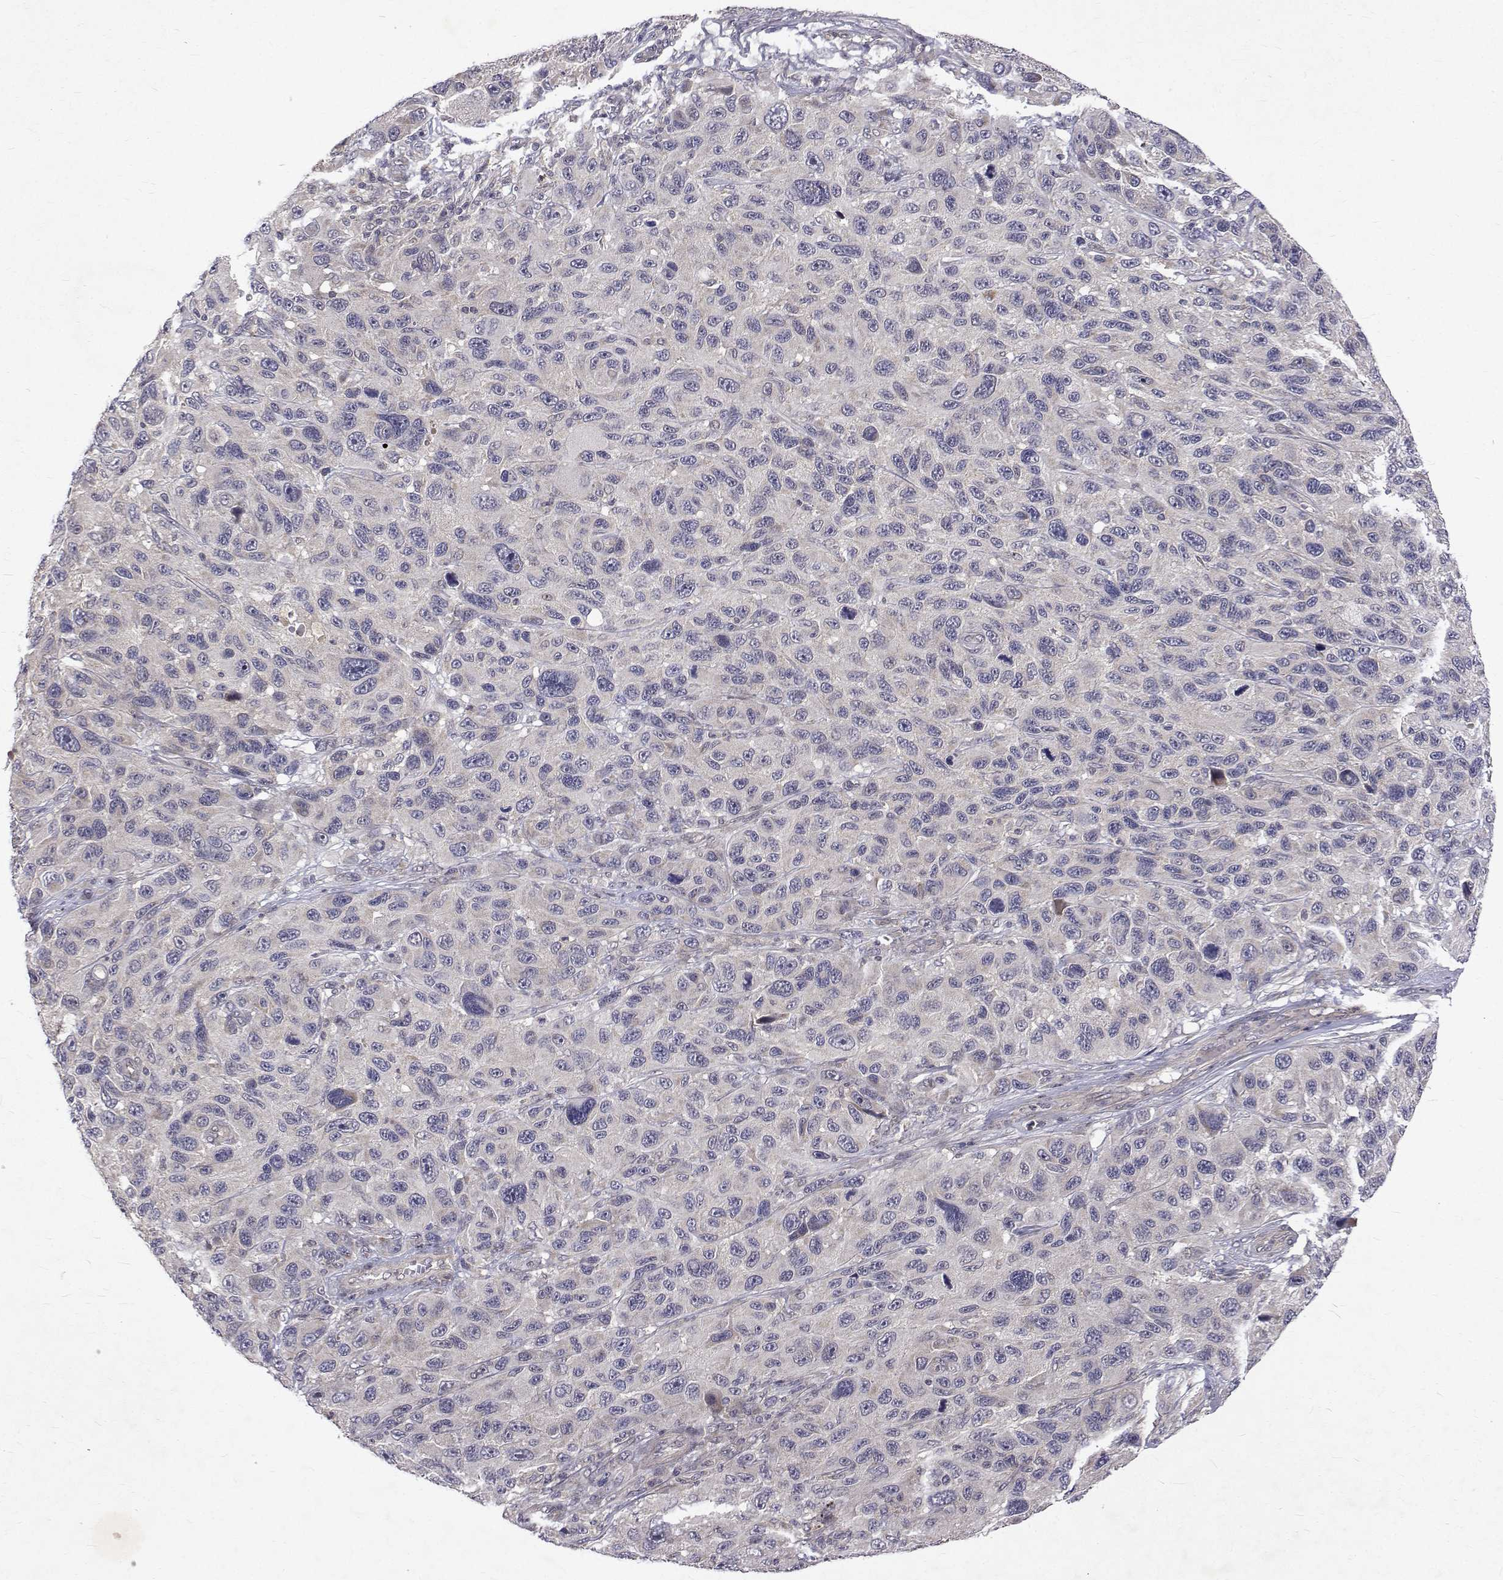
{"staining": {"intensity": "negative", "quantity": "none", "location": "none"}, "tissue": "melanoma", "cell_type": "Tumor cells", "image_type": "cancer", "snomed": [{"axis": "morphology", "description": "Malignant melanoma, NOS"}, {"axis": "topography", "description": "Skin"}], "caption": "Immunohistochemical staining of melanoma exhibits no significant staining in tumor cells. Brightfield microscopy of IHC stained with DAB (brown) and hematoxylin (blue), captured at high magnification.", "gene": "ALKBH8", "patient": {"sex": "male", "age": 53}}